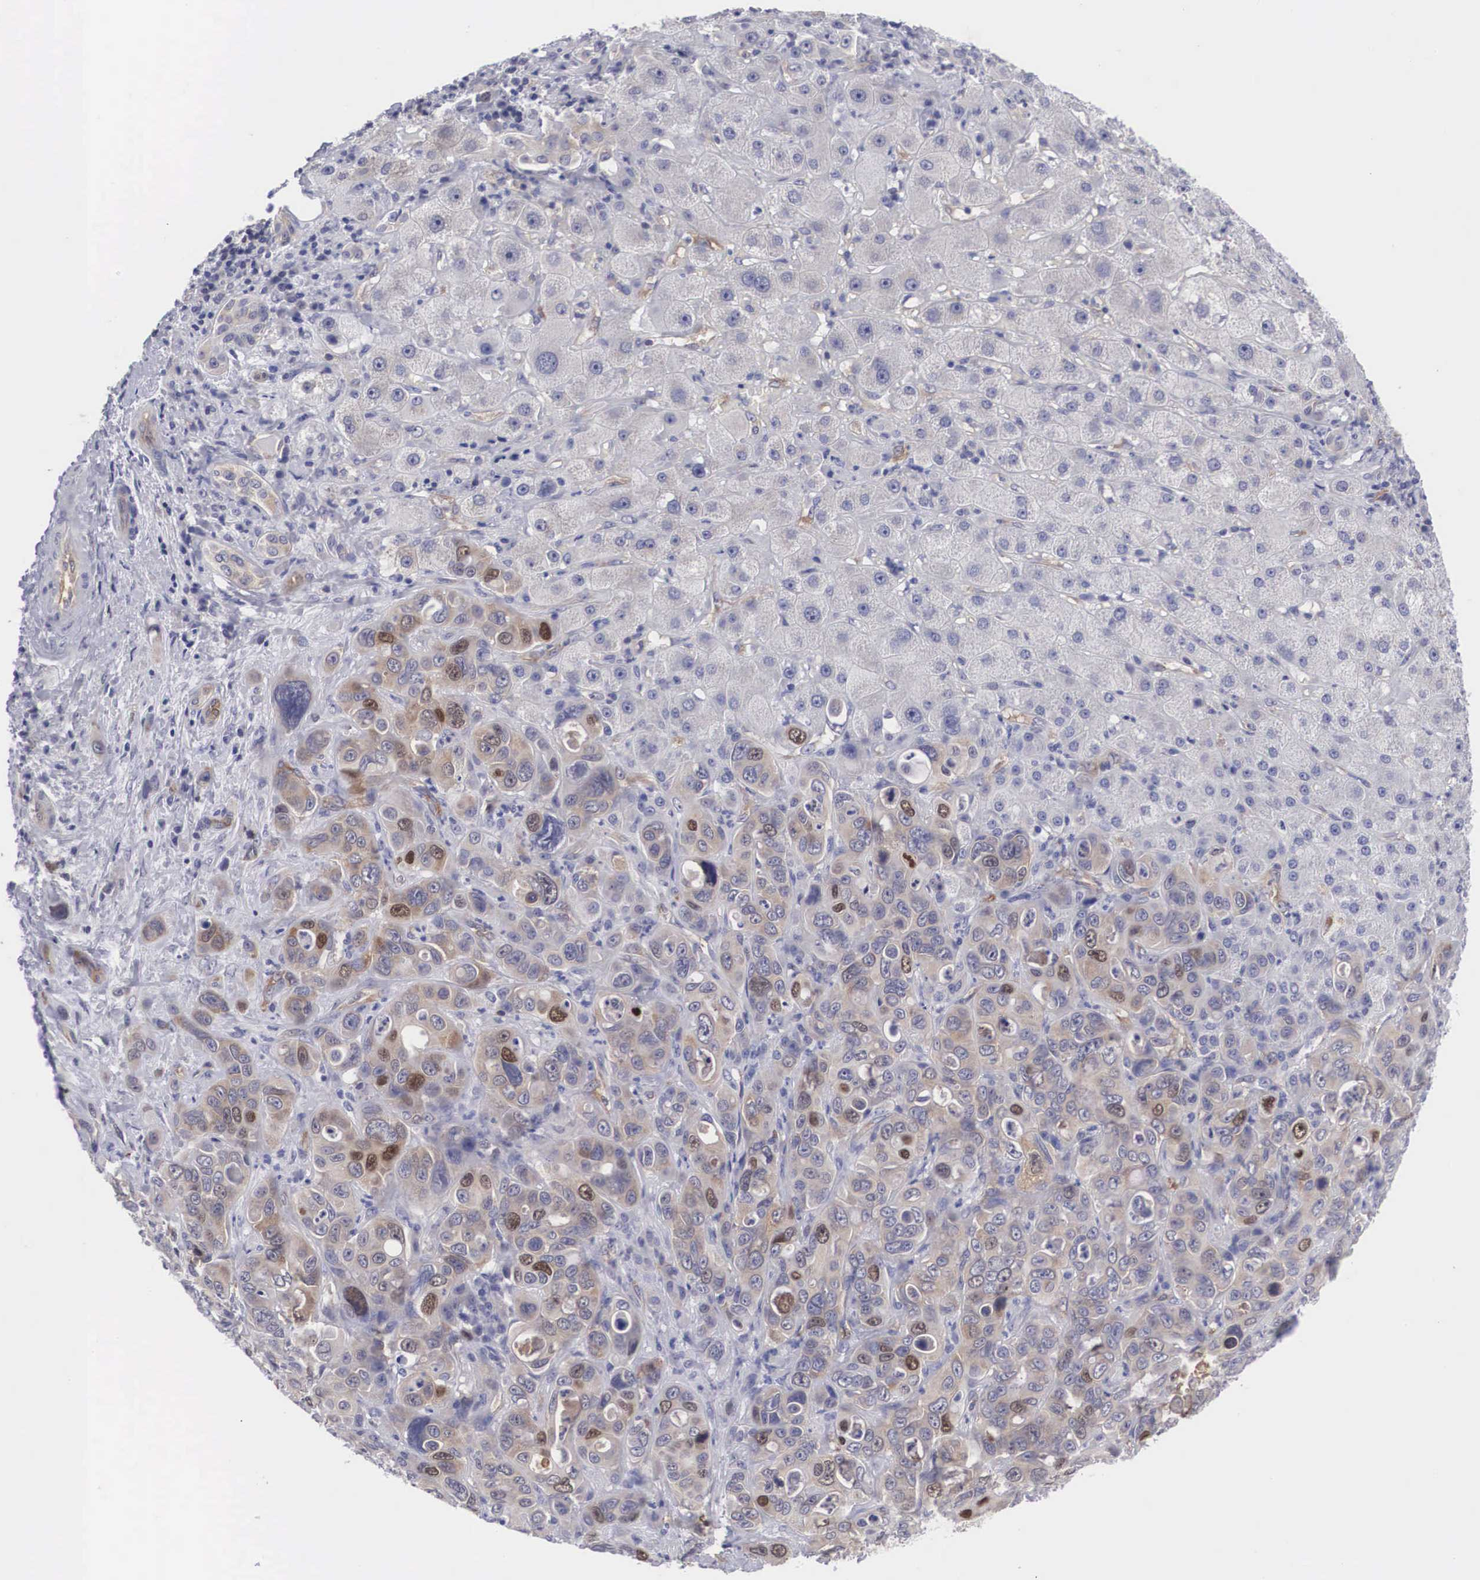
{"staining": {"intensity": "weak", "quantity": "<25%", "location": "nuclear"}, "tissue": "liver cancer", "cell_type": "Tumor cells", "image_type": "cancer", "snomed": [{"axis": "morphology", "description": "Cholangiocarcinoma"}, {"axis": "topography", "description": "Liver"}], "caption": "Liver cancer was stained to show a protein in brown. There is no significant positivity in tumor cells. The staining is performed using DAB (3,3'-diaminobenzidine) brown chromogen with nuclei counter-stained in using hematoxylin.", "gene": "MAST4", "patient": {"sex": "female", "age": 79}}